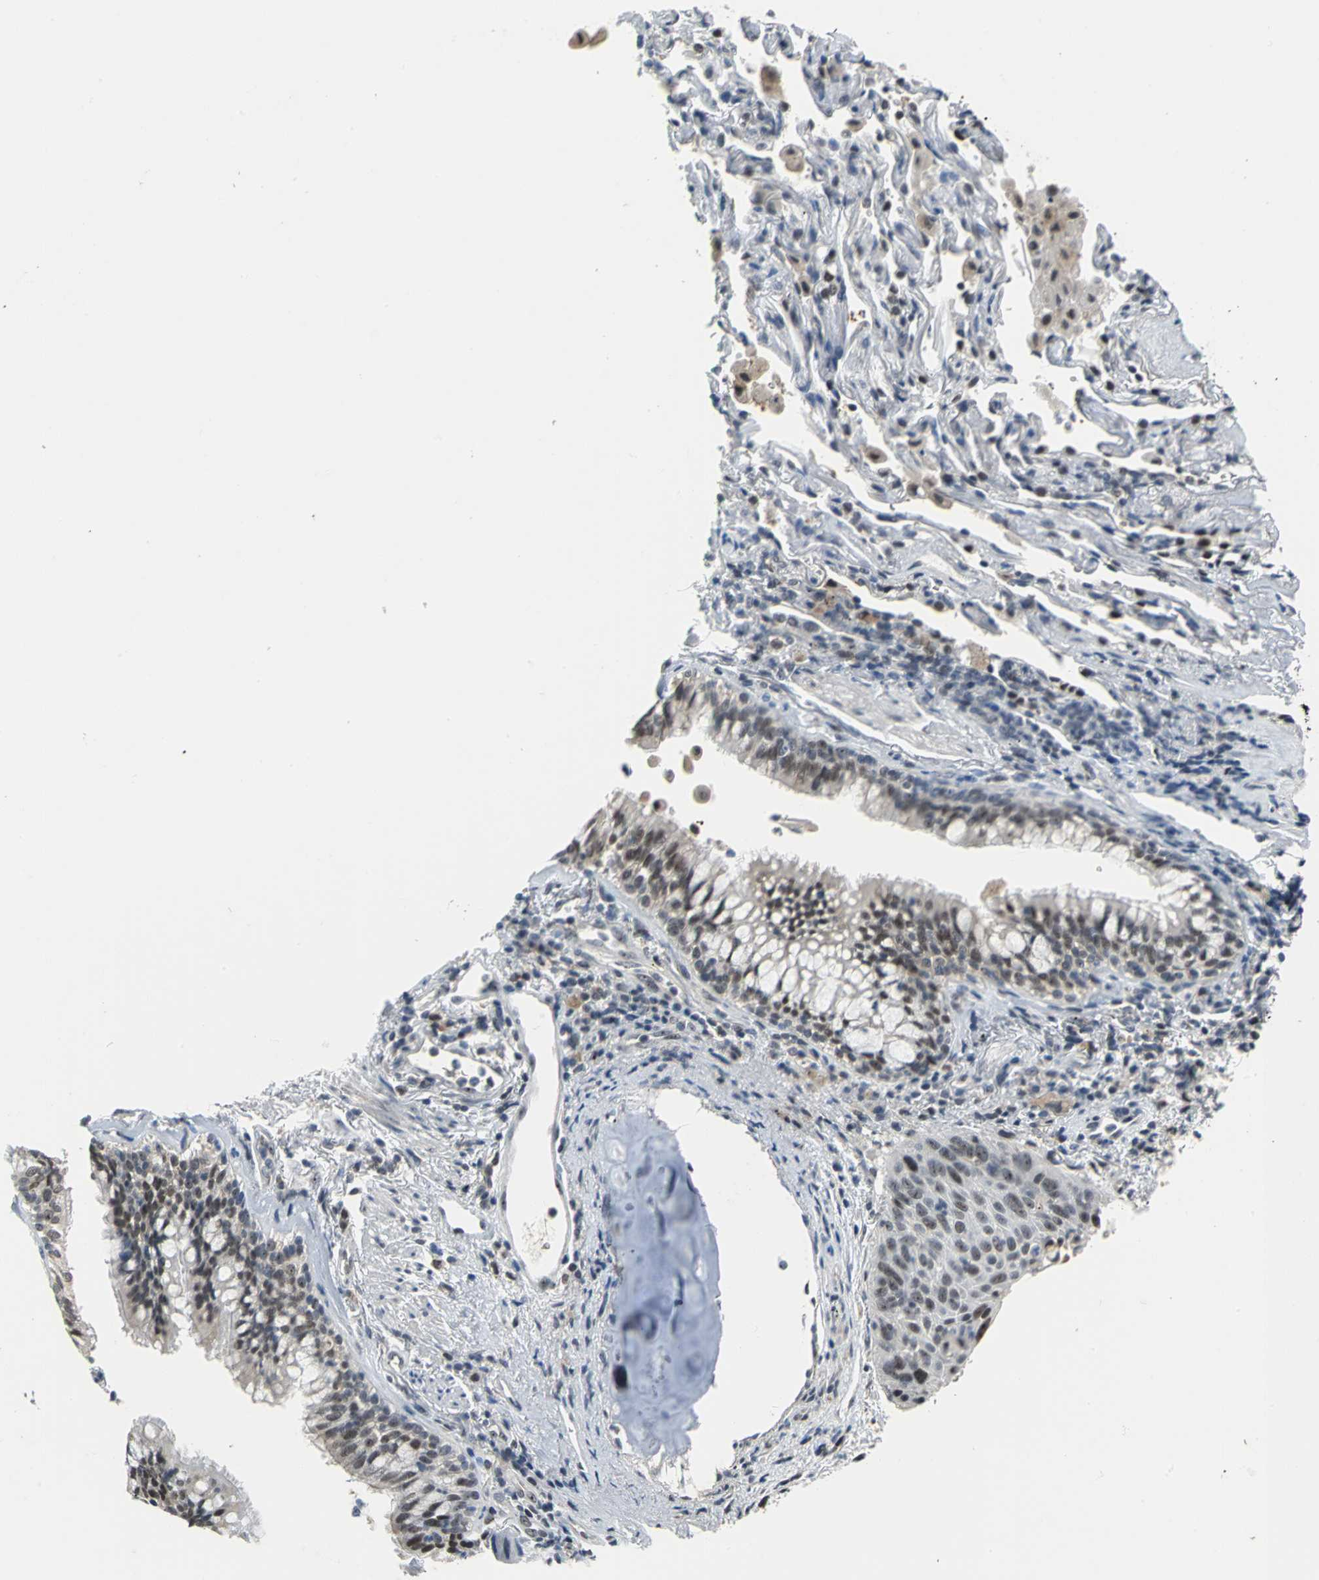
{"staining": {"intensity": "weak", "quantity": "25%-75%", "location": "nuclear"}, "tissue": "lung cancer", "cell_type": "Tumor cells", "image_type": "cancer", "snomed": [{"axis": "morphology", "description": "Squamous cell carcinoma, NOS"}, {"axis": "topography", "description": "Lung"}], "caption": "Lung cancer (squamous cell carcinoma) stained with a protein marker demonstrates weak staining in tumor cells.", "gene": "GLI3", "patient": {"sex": "female", "age": 67}}